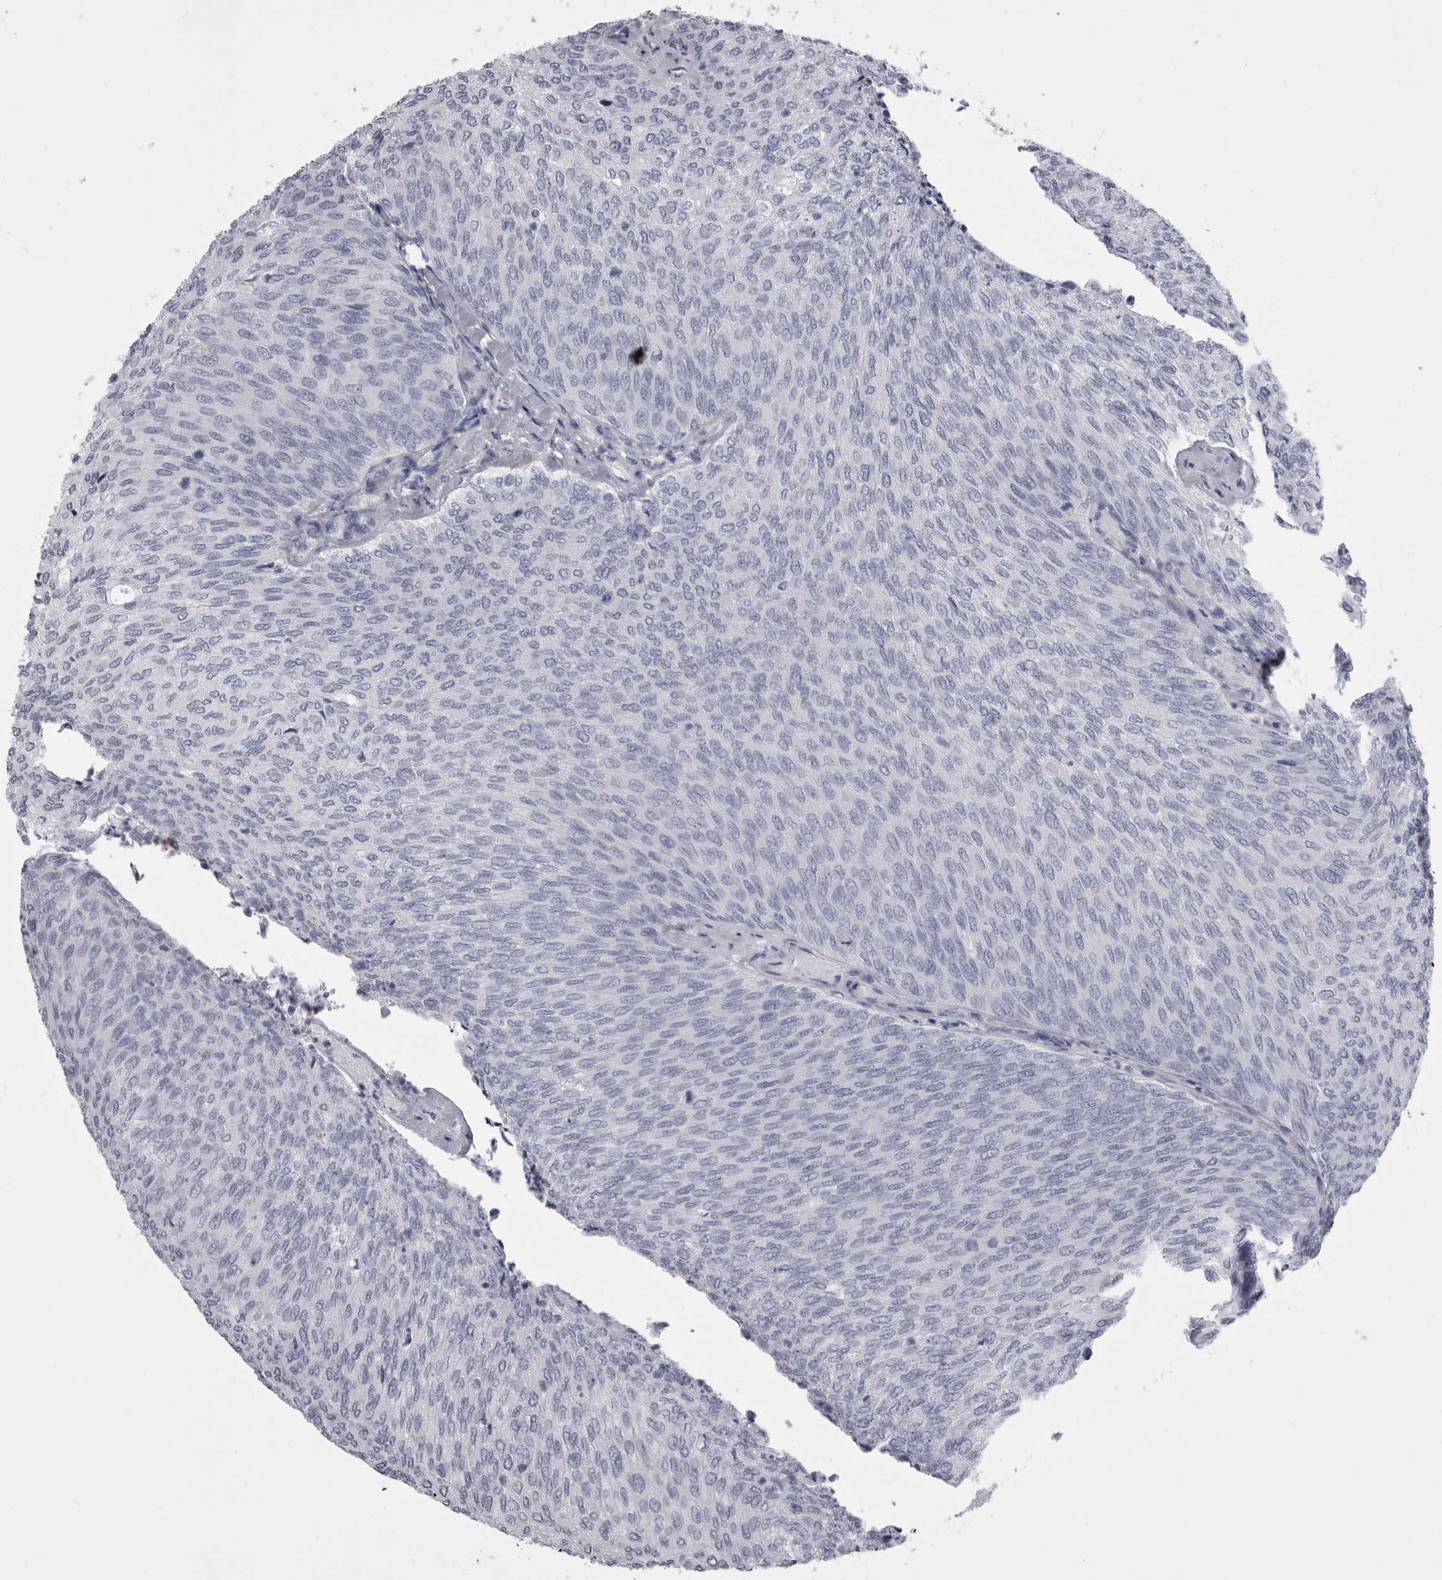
{"staining": {"intensity": "negative", "quantity": "none", "location": "none"}, "tissue": "urothelial cancer", "cell_type": "Tumor cells", "image_type": "cancer", "snomed": [{"axis": "morphology", "description": "Urothelial carcinoma, Low grade"}, {"axis": "topography", "description": "Urinary bladder"}], "caption": "Immunohistochemical staining of low-grade urothelial carcinoma exhibits no significant staining in tumor cells.", "gene": "ANK2", "patient": {"sex": "female", "age": 79}}